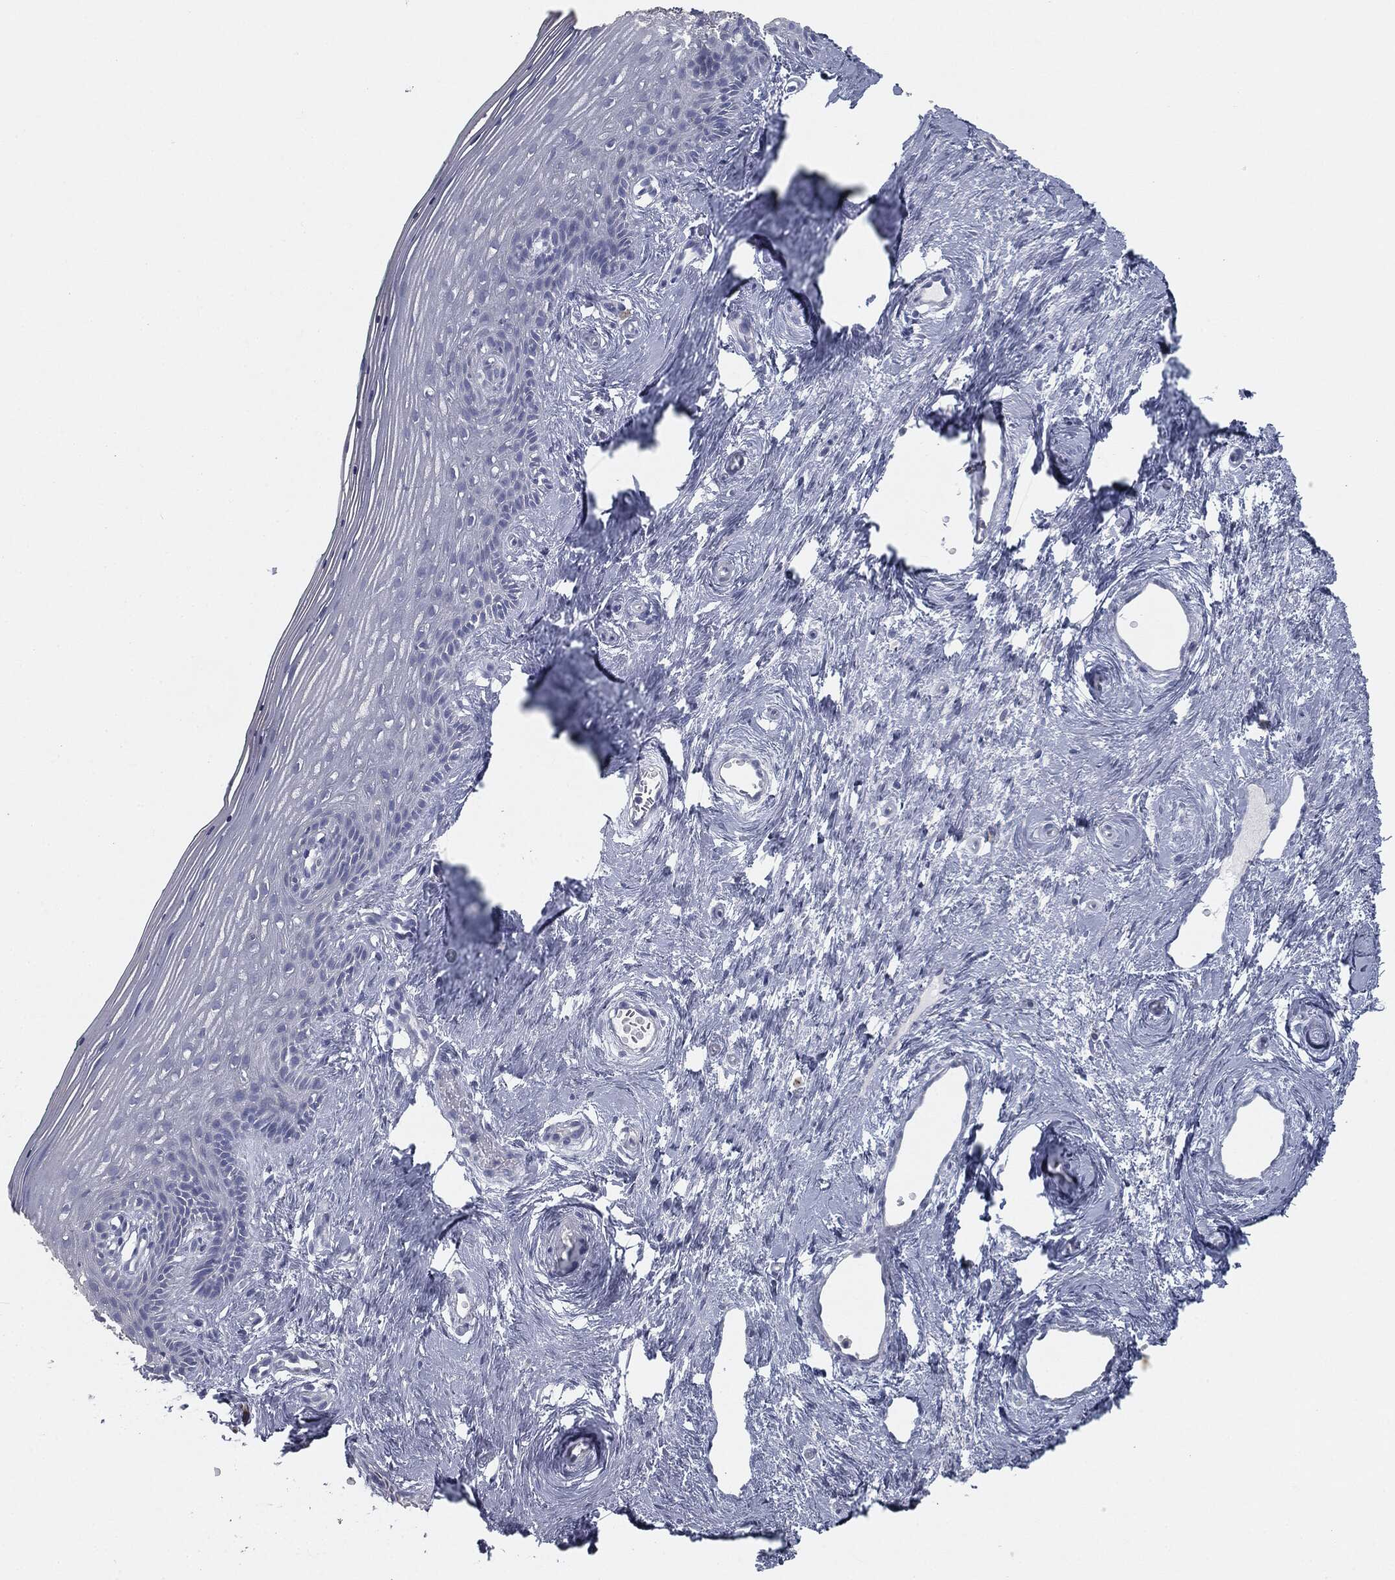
{"staining": {"intensity": "strong", "quantity": "<25%", "location": "cytoplasmic/membranous"}, "tissue": "vagina", "cell_type": "Squamous epithelial cells", "image_type": "normal", "snomed": [{"axis": "morphology", "description": "Normal tissue, NOS"}, {"axis": "topography", "description": "Vagina"}], "caption": "Vagina stained with IHC shows strong cytoplasmic/membranous expression in approximately <25% of squamous epithelial cells. (IHC, brightfield microscopy, high magnification).", "gene": "CAV3", "patient": {"sex": "female", "age": 45}}